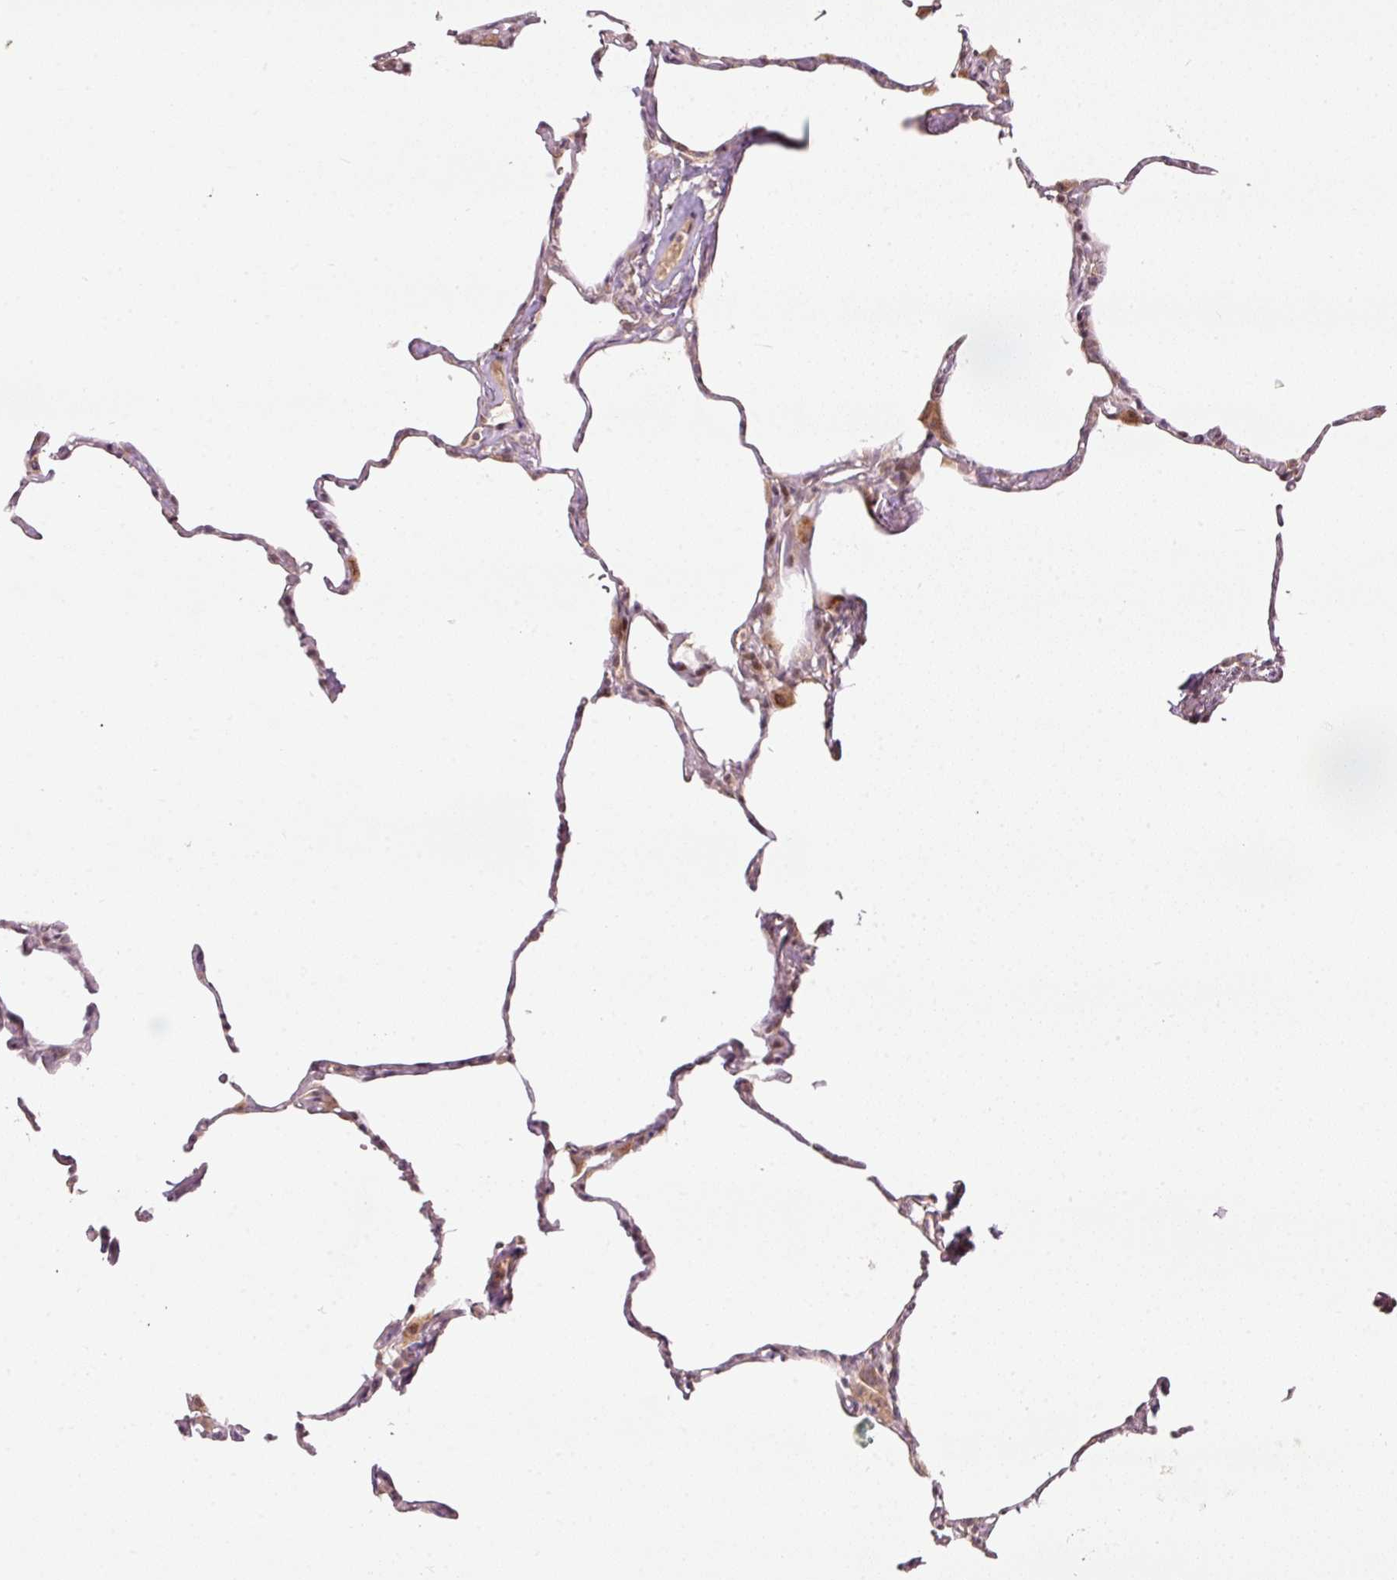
{"staining": {"intensity": "moderate", "quantity": "25%-75%", "location": "cytoplasmic/membranous,nuclear"}, "tissue": "lung", "cell_type": "Alveolar cells", "image_type": "normal", "snomed": [{"axis": "morphology", "description": "Normal tissue, NOS"}, {"axis": "topography", "description": "Lung"}], "caption": "IHC of benign lung displays medium levels of moderate cytoplasmic/membranous,nuclear expression in approximately 25%-75% of alveolar cells.", "gene": "PCDHB1", "patient": {"sex": "male", "age": 65}}